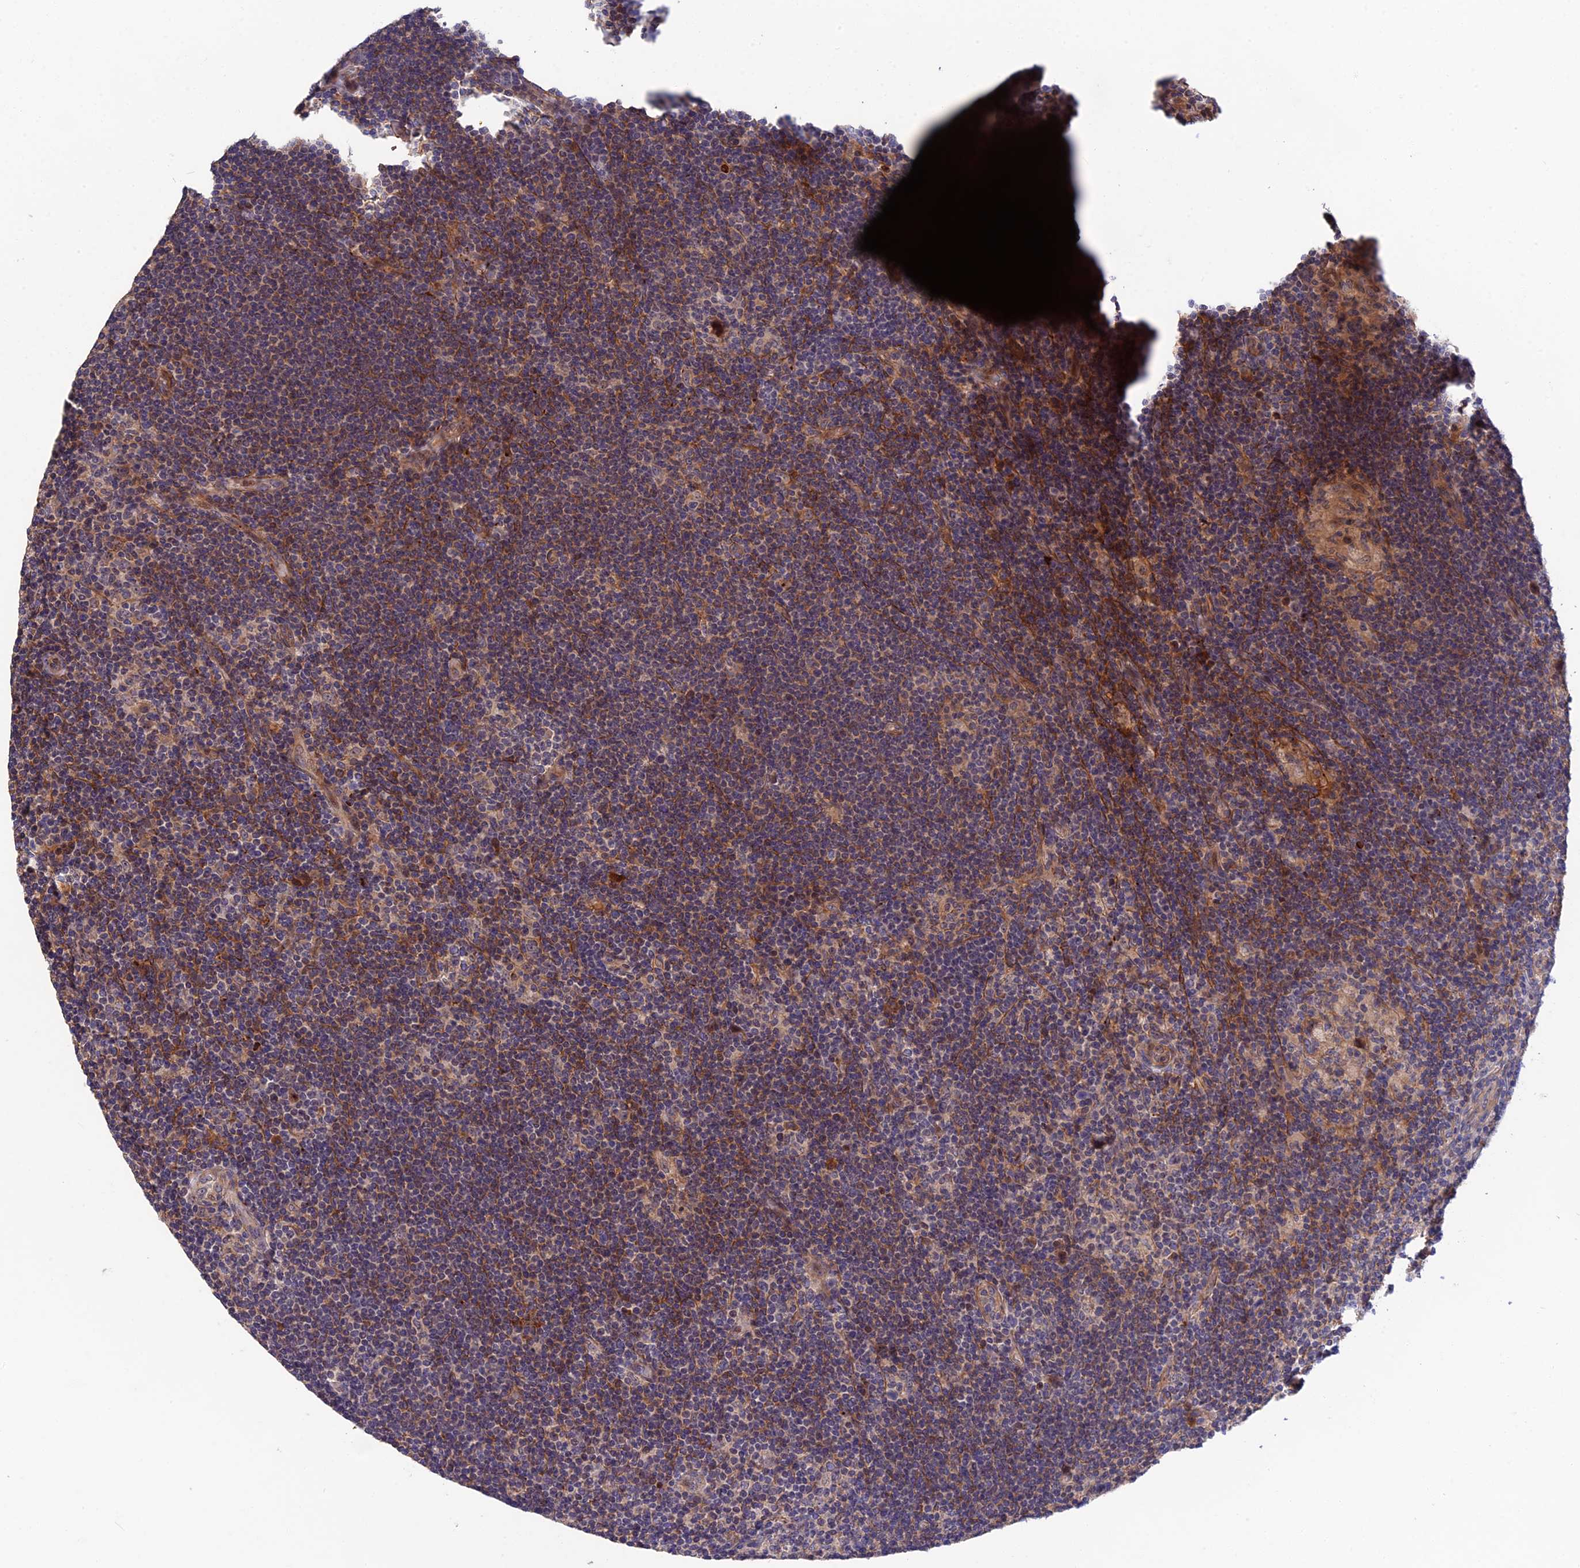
{"staining": {"intensity": "negative", "quantity": "none", "location": "none"}, "tissue": "lymphoma", "cell_type": "Tumor cells", "image_type": "cancer", "snomed": [{"axis": "morphology", "description": "Hodgkin's disease, NOS"}, {"axis": "topography", "description": "Lymph node"}], "caption": "This is an immunohistochemistry (IHC) image of Hodgkin's disease. There is no expression in tumor cells.", "gene": "CRACD", "patient": {"sex": "female", "age": 57}}